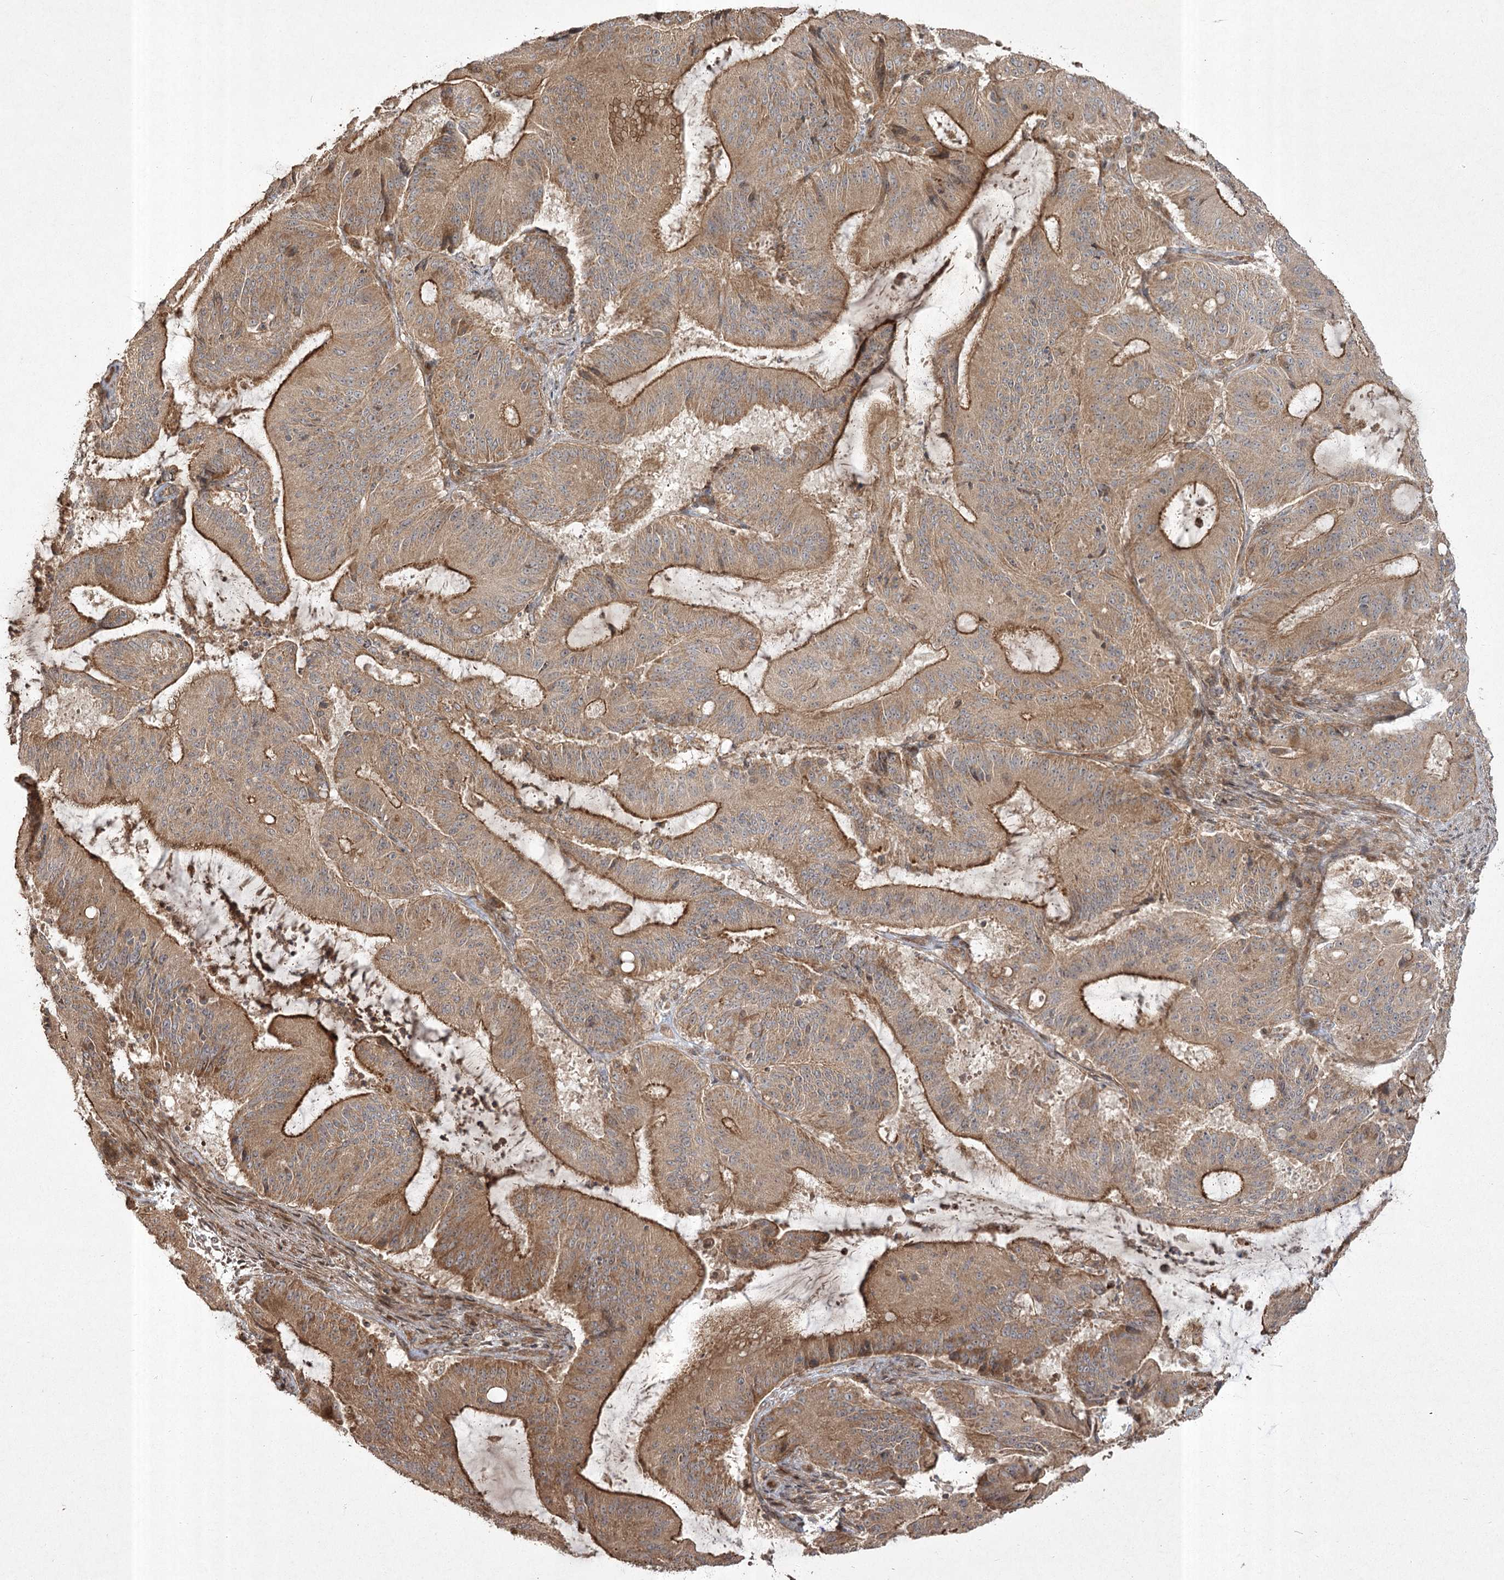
{"staining": {"intensity": "strong", "quantity": ">75%", "location": "cytoplasmic/membranous"}, "tissue": "liver cancer", "cell_type": "Tumor cells", "image_type": "cancer", "snomed": [{"axis": "morphology", "description": "Normal tissue, NOS"}, {"axis": "morphology", "description": "Cholangiocarcinoma"}, {"axis": "topography", "description": "Liver"}, {"axis": "topography", "description": "Peripheral nerve tissue"}], "caption": "Immunohistochemical staining of cholangiocarcinoma (liver) shows high levels of strong cytoplasmic/membranous protein expression in about >75% of tumor cells.", "gene": "CPLANE1", "patient": {"sex": "female", "age": 73}}